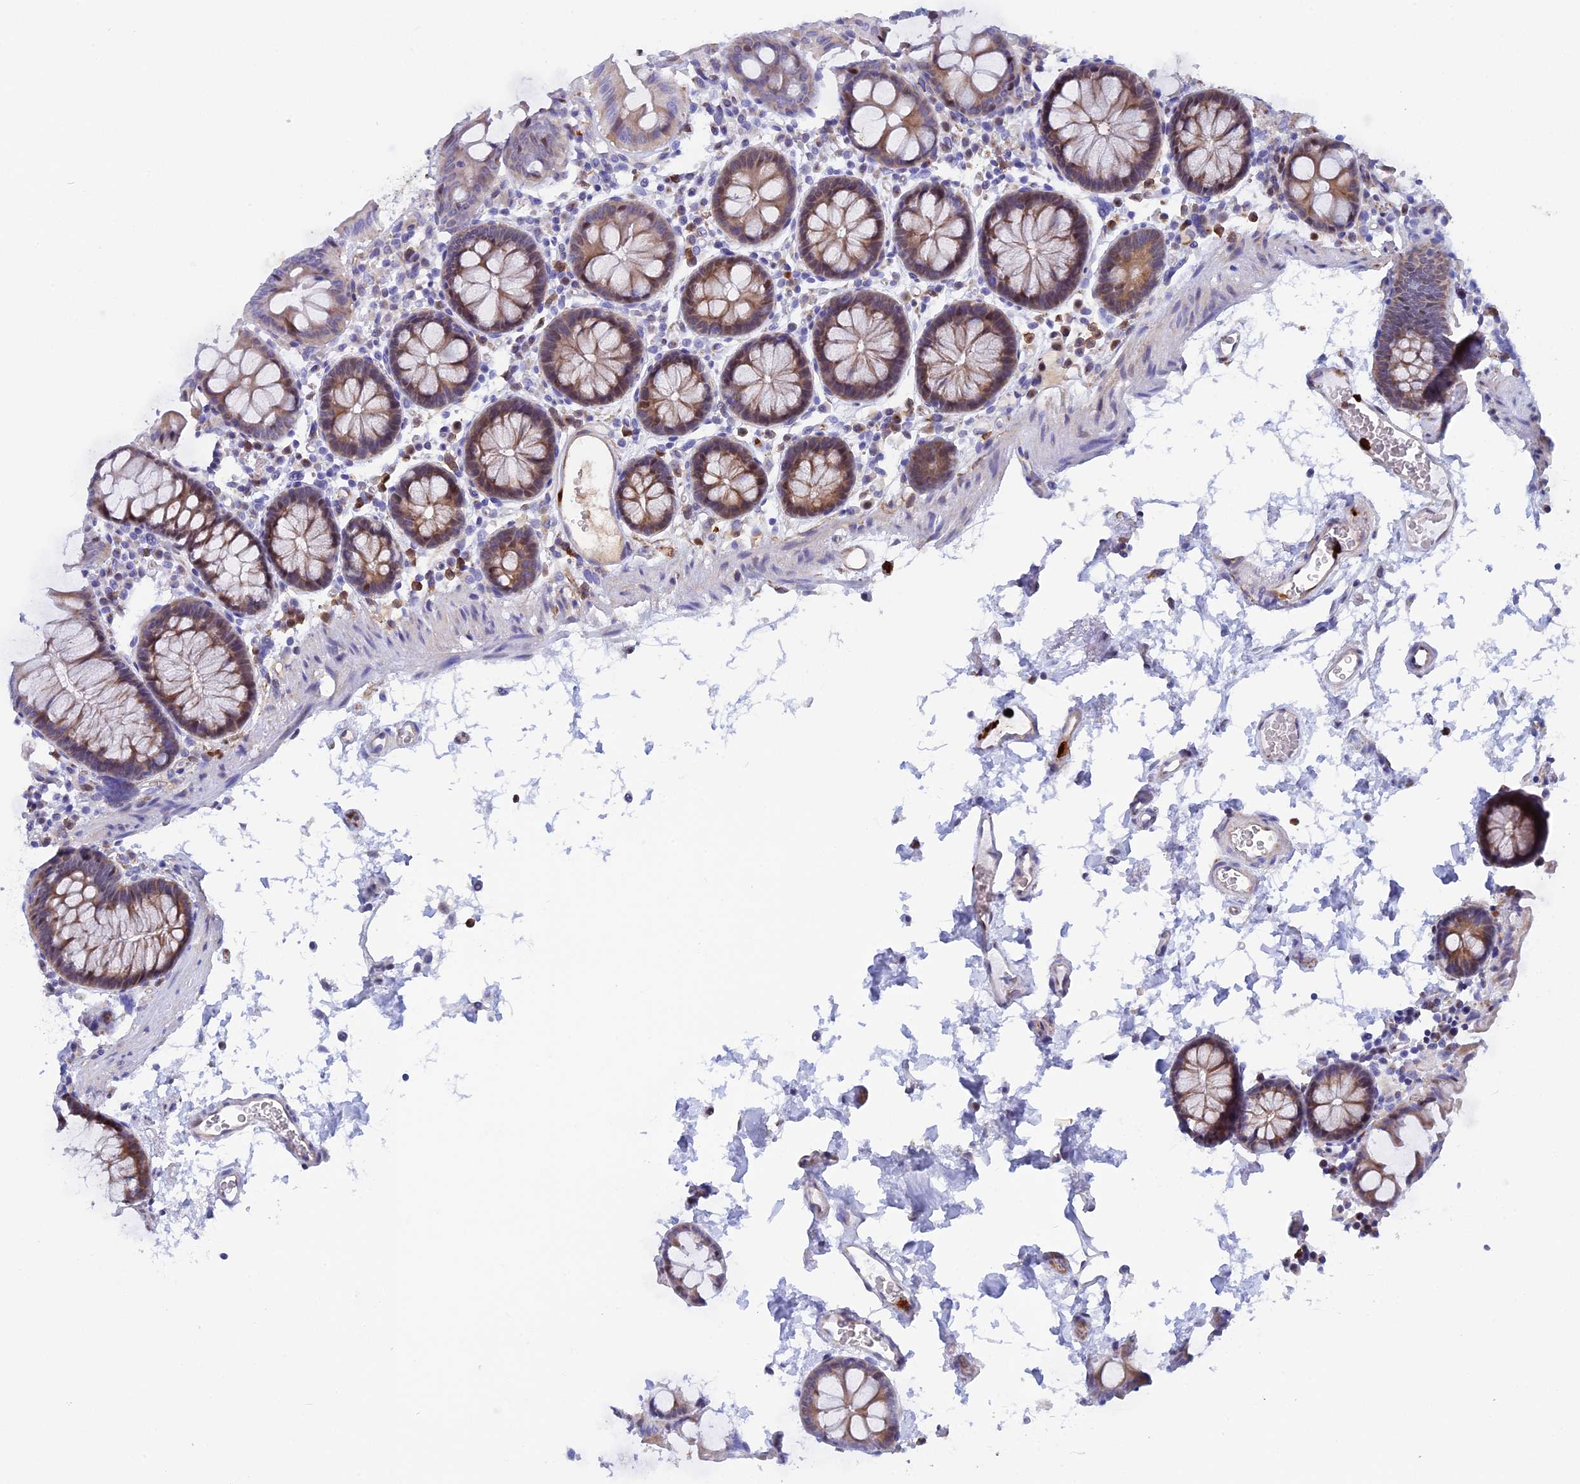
{"staining": {"intensity": "weak", "quantity": "25%-75%", "location": "cytoplasmic/membranous"}, "tissue": "colon", "cell_type": "Endothelial cells", "image_type": "normal", "snomed": [{"axis": "morphology", "description": "Normal tissue, NOS"}, {"axis": "topography", "description": "Colon"}], "caption": "Weak cytoplasmic/membranous positivity for a protein is identified in about 25%-75% of endothelial cells of benign colon using immunohistochemistry.", "gene": "SLC26A1", "patient": {"sex": "male", "age": 75}}